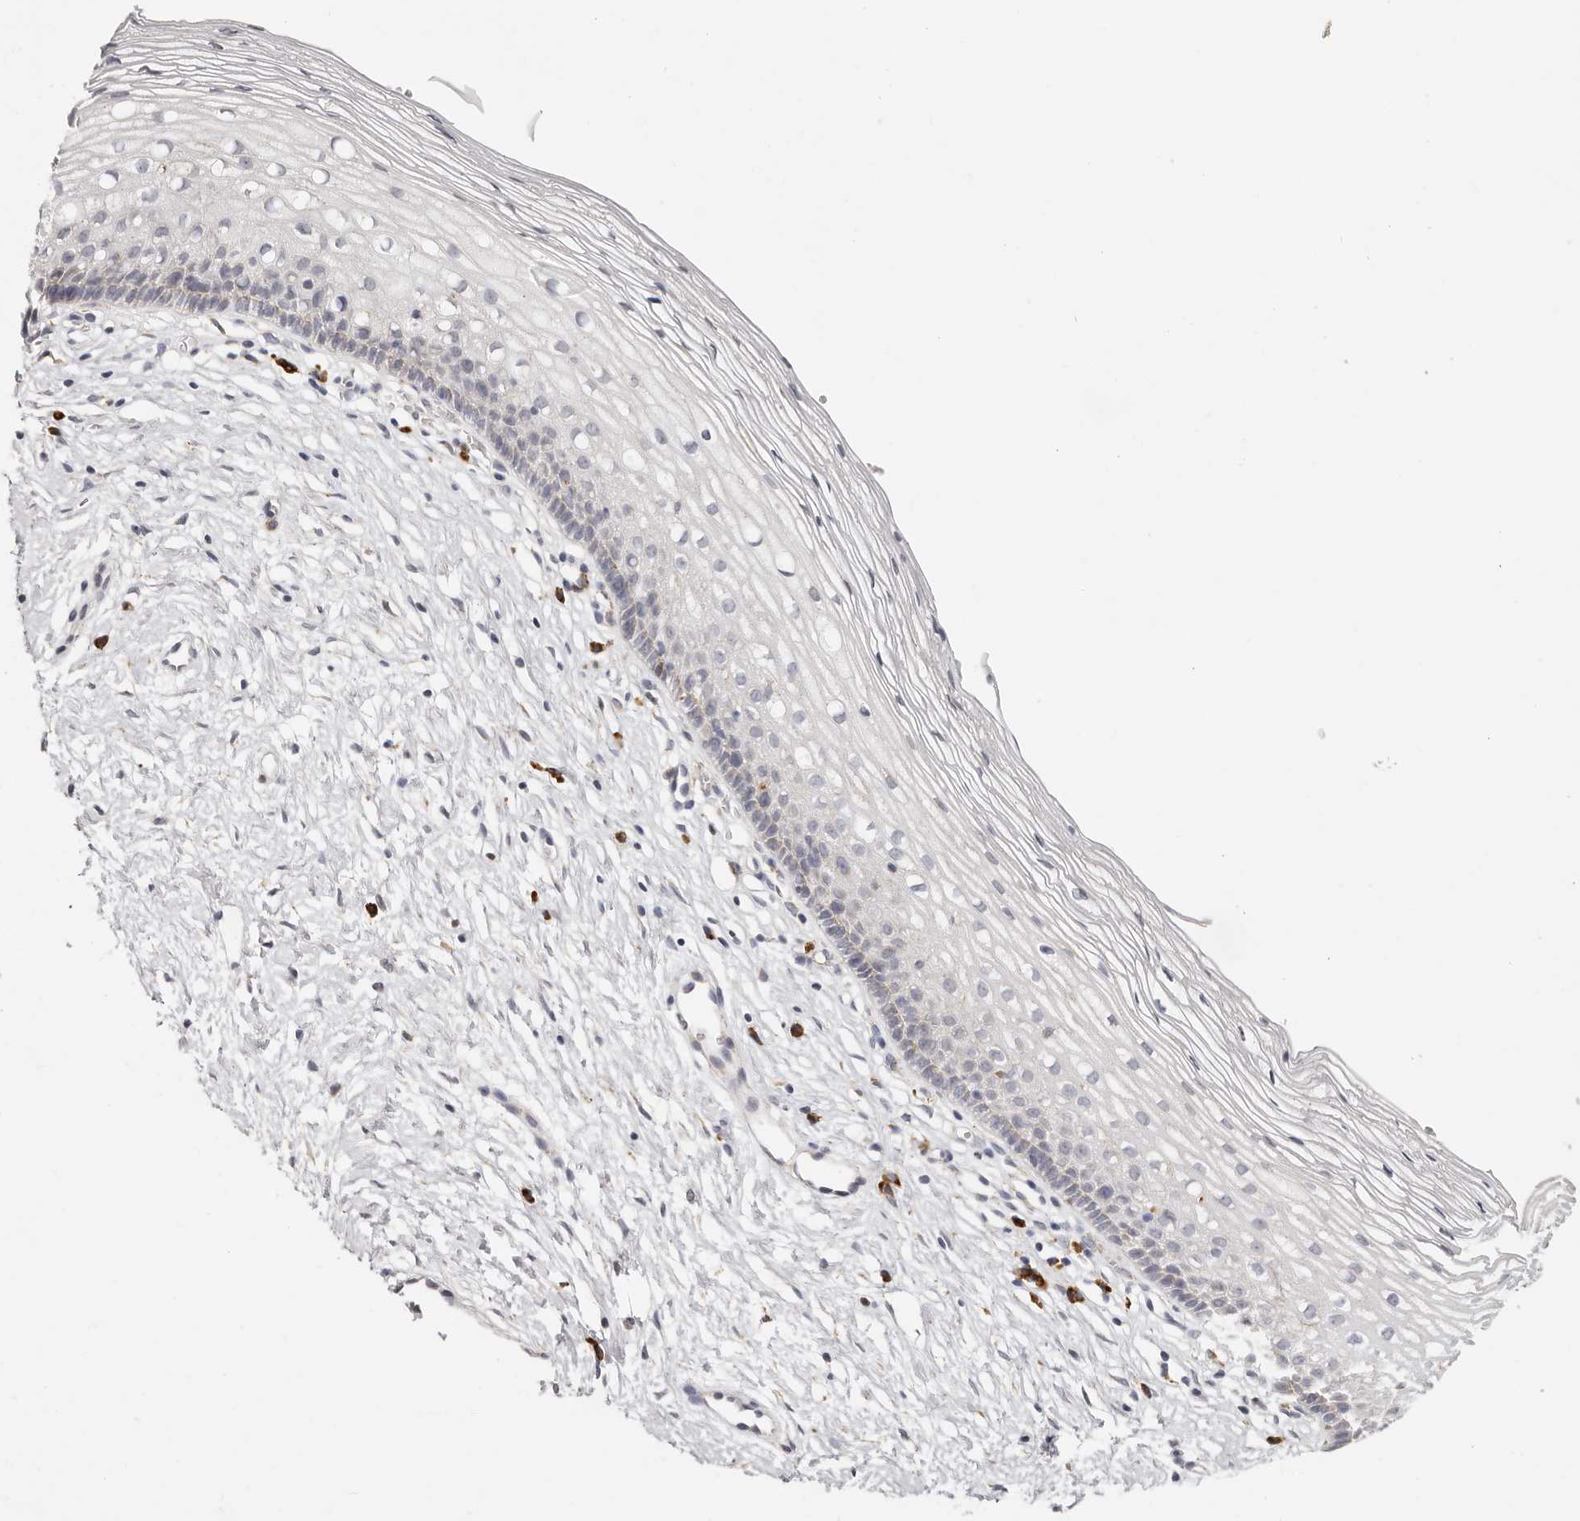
{"staining": {"intensity": "negative", "quantity": "none", "location": "none"}, "tissue": "cervix", "cell_type": "Glandular cells", "image_type": "normal", "snomed": [{"axis": "morphology", "description": "Normal tissue, NOS"}, {"axis": "topography", "description": "Cervix"}], "caption": "DAB immunohistochemical staining of unremarkable human cervix exhibits no significant positivity in glandular cells.", "gene": "IL32", "patient": {"sex": "female", "age": 27}}